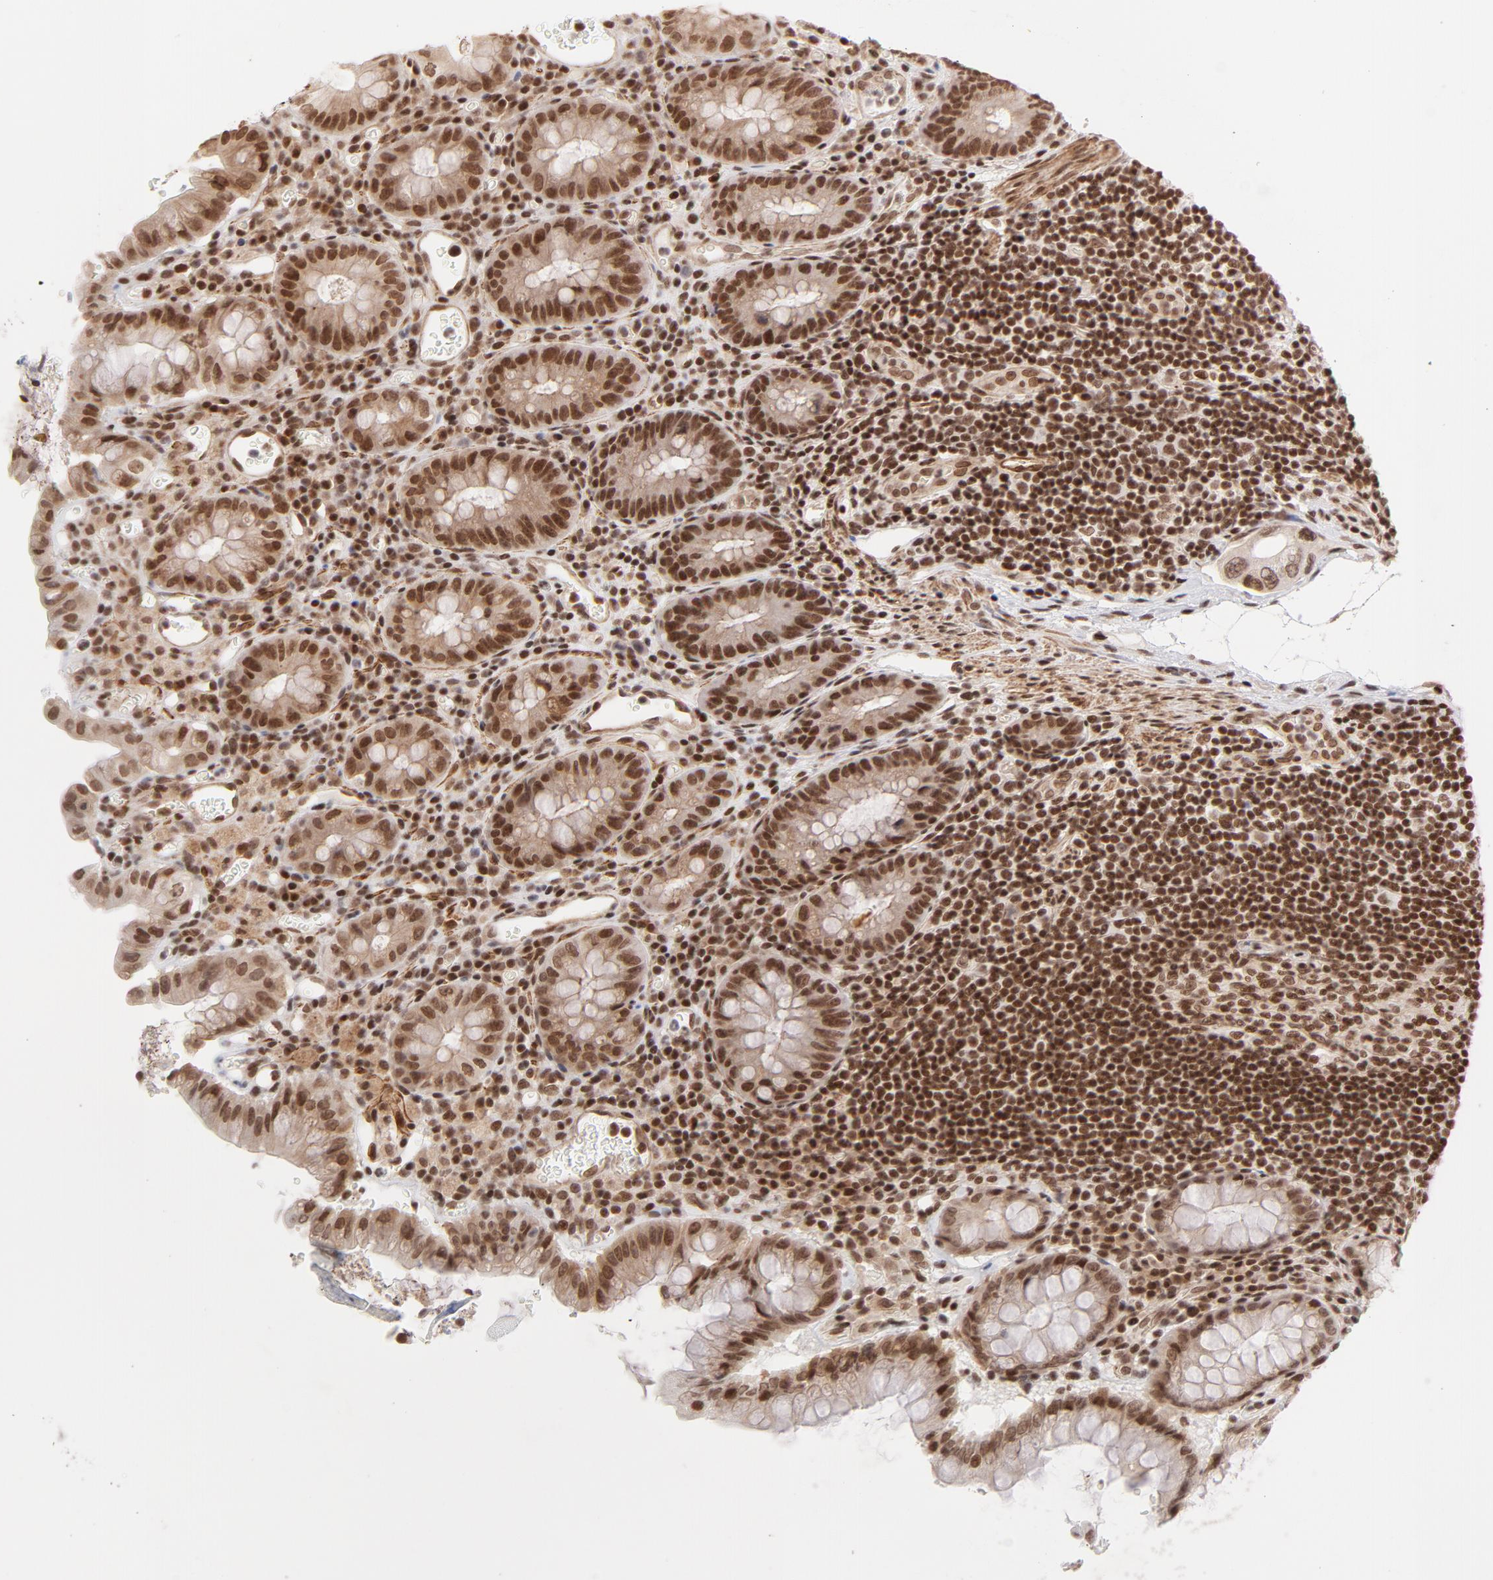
{"staining": {"intensity": "moderate", "quantity": ">75%", "location": "nuclear"}, "tissue": "colon", "cell_type": "Endothelial cells", "image_type": "normal", "snomed": [{"axis": "morphology", "description": "Normal tissue, NOS"}, {"axis": "topography", "description": "Colon"}], "caption": "Moderate nuclear positivity is seen in approximately >75% of endothelial cells in normal colon. (DAB = brown stain, brightfield microscopy at high magnification).", "gene": "CTCF", "patient": {"sex": "female", "age": 46}}